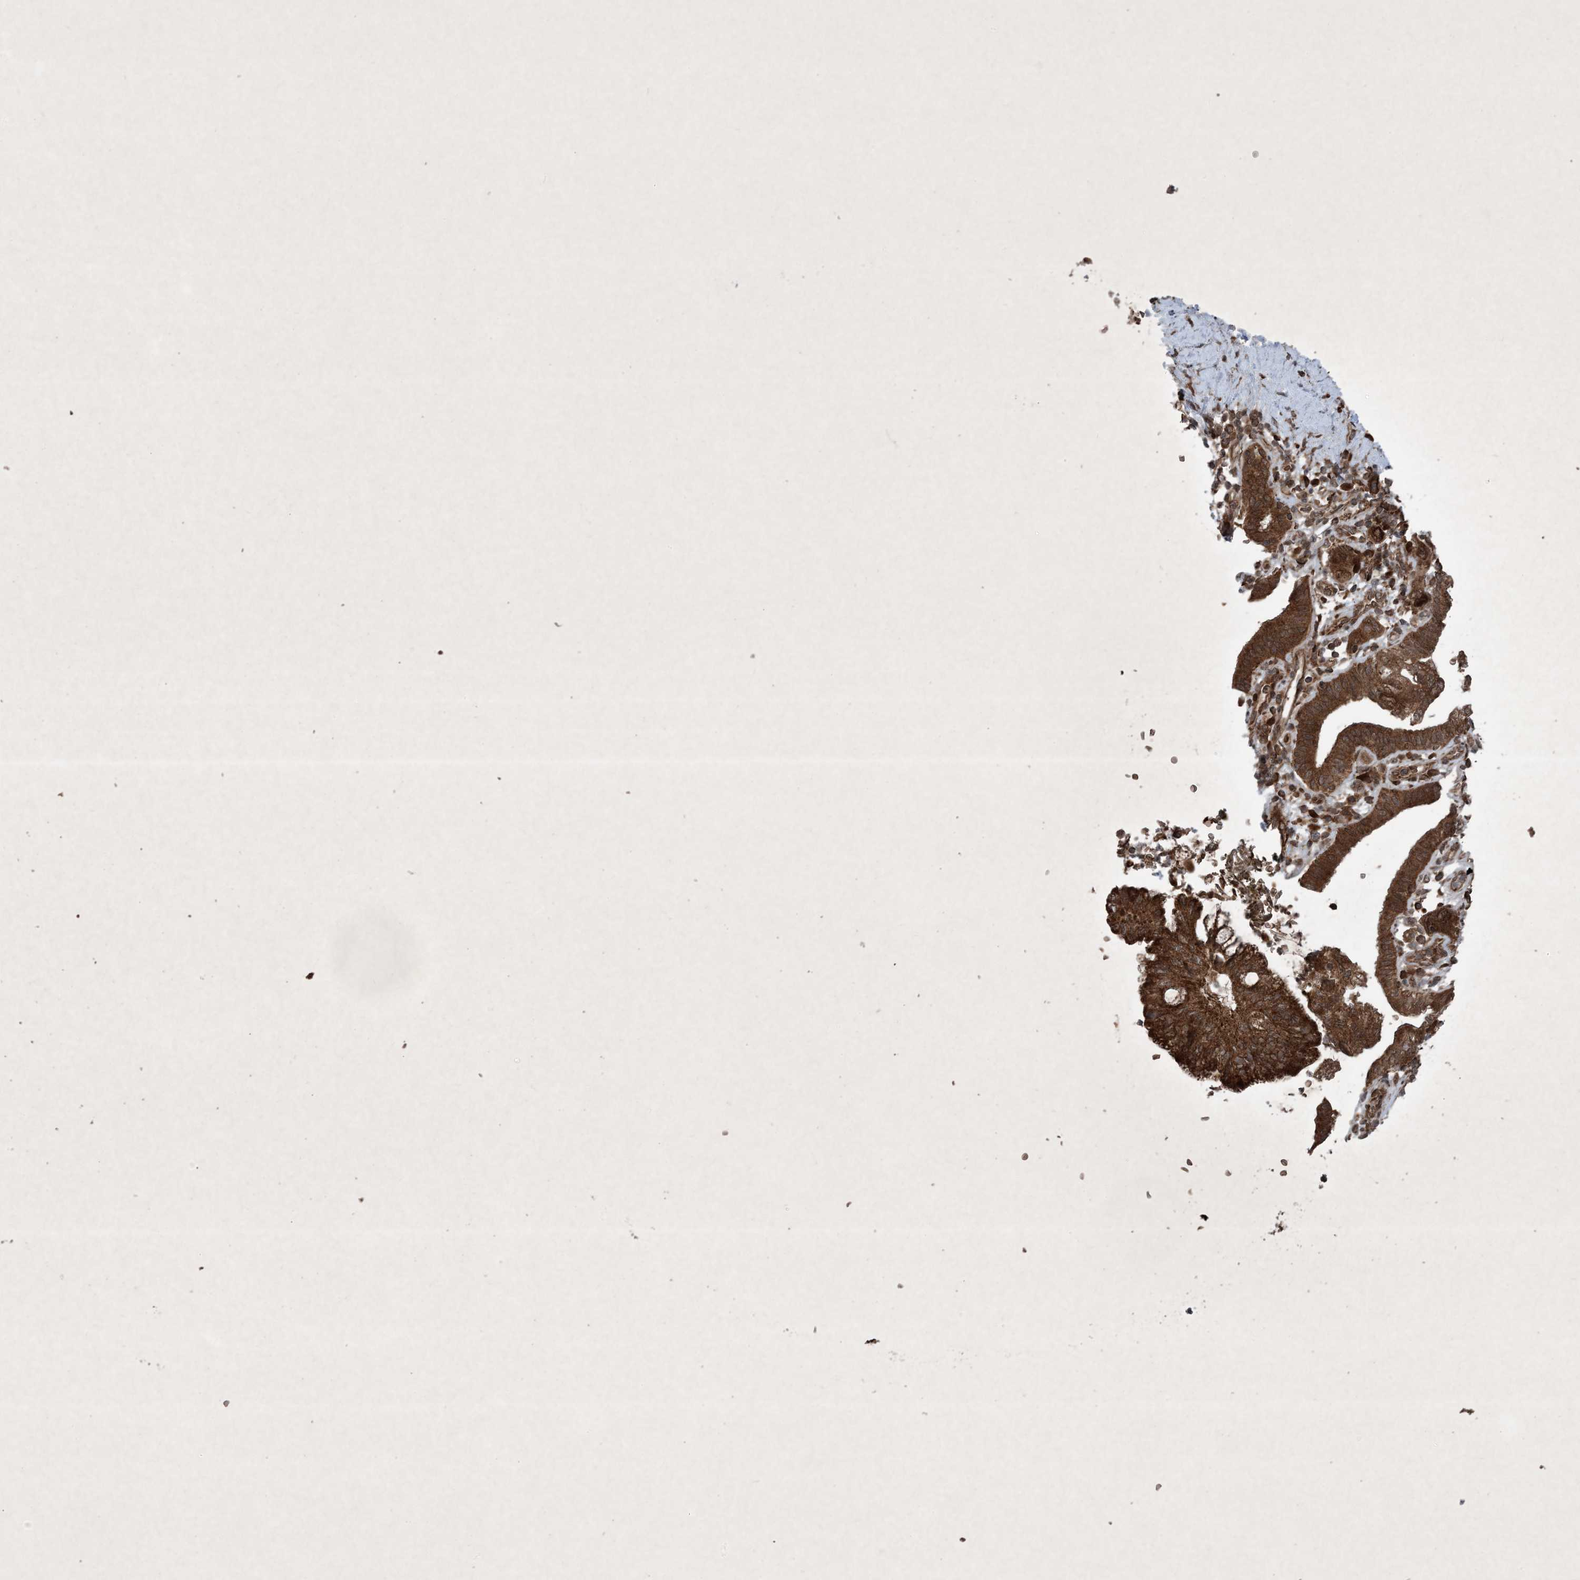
{"staining": {"intensity": "strong", "quantity": ">75%", "location": "cytoplasmic/membranous"}, "tissue": "pancreatic cancer", "cell_type": "Tumor cells", "image_type": "cancer", "snomed": [{"axis": "morphology", "description": "Adenocarcinoma, NOS"}, {"axis": "topography", "description": "Pancreas"}], "caption": "Strong cytoplasmic/membranous expression is present in approximately >75% of tumor cells in pancreatic cancer (adenocarcinoma).", "gene": "GNG5", "patient": {"sex": "female", "age": 73}}